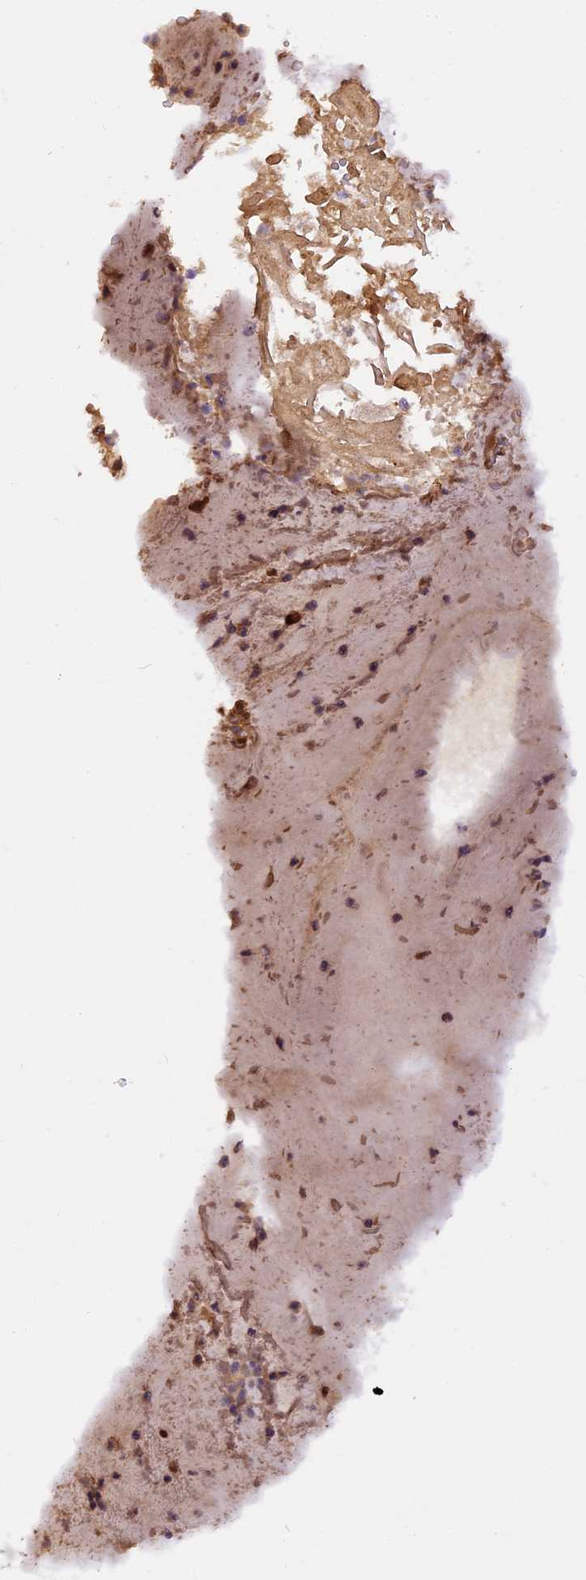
{"staining": {"intensity": "negative", "quantity": "none", "location": "none"}, "tissue": "adipose tissue", "cell_type": "Adipocytes", "image_type": "normal", "snomed": [{"axis": "morphology", "description": "Normal tissue, NOS"}, {"axis": "topography", "description": "Lymph node"}, {"axis": "topography", "description": "Cartilage tissue"}, {"axis": "topography", "description": "Bronchus"}], "caption": "Immunohistochemical staining of benign human adipose tissue exhibits no significant positivity in adipocytes. (DAB immunohistochemistry visualized using brightfield microscopy, high magnification).", "gene": "MICALL1", "patient": {"sex": "male", "age": 63}}